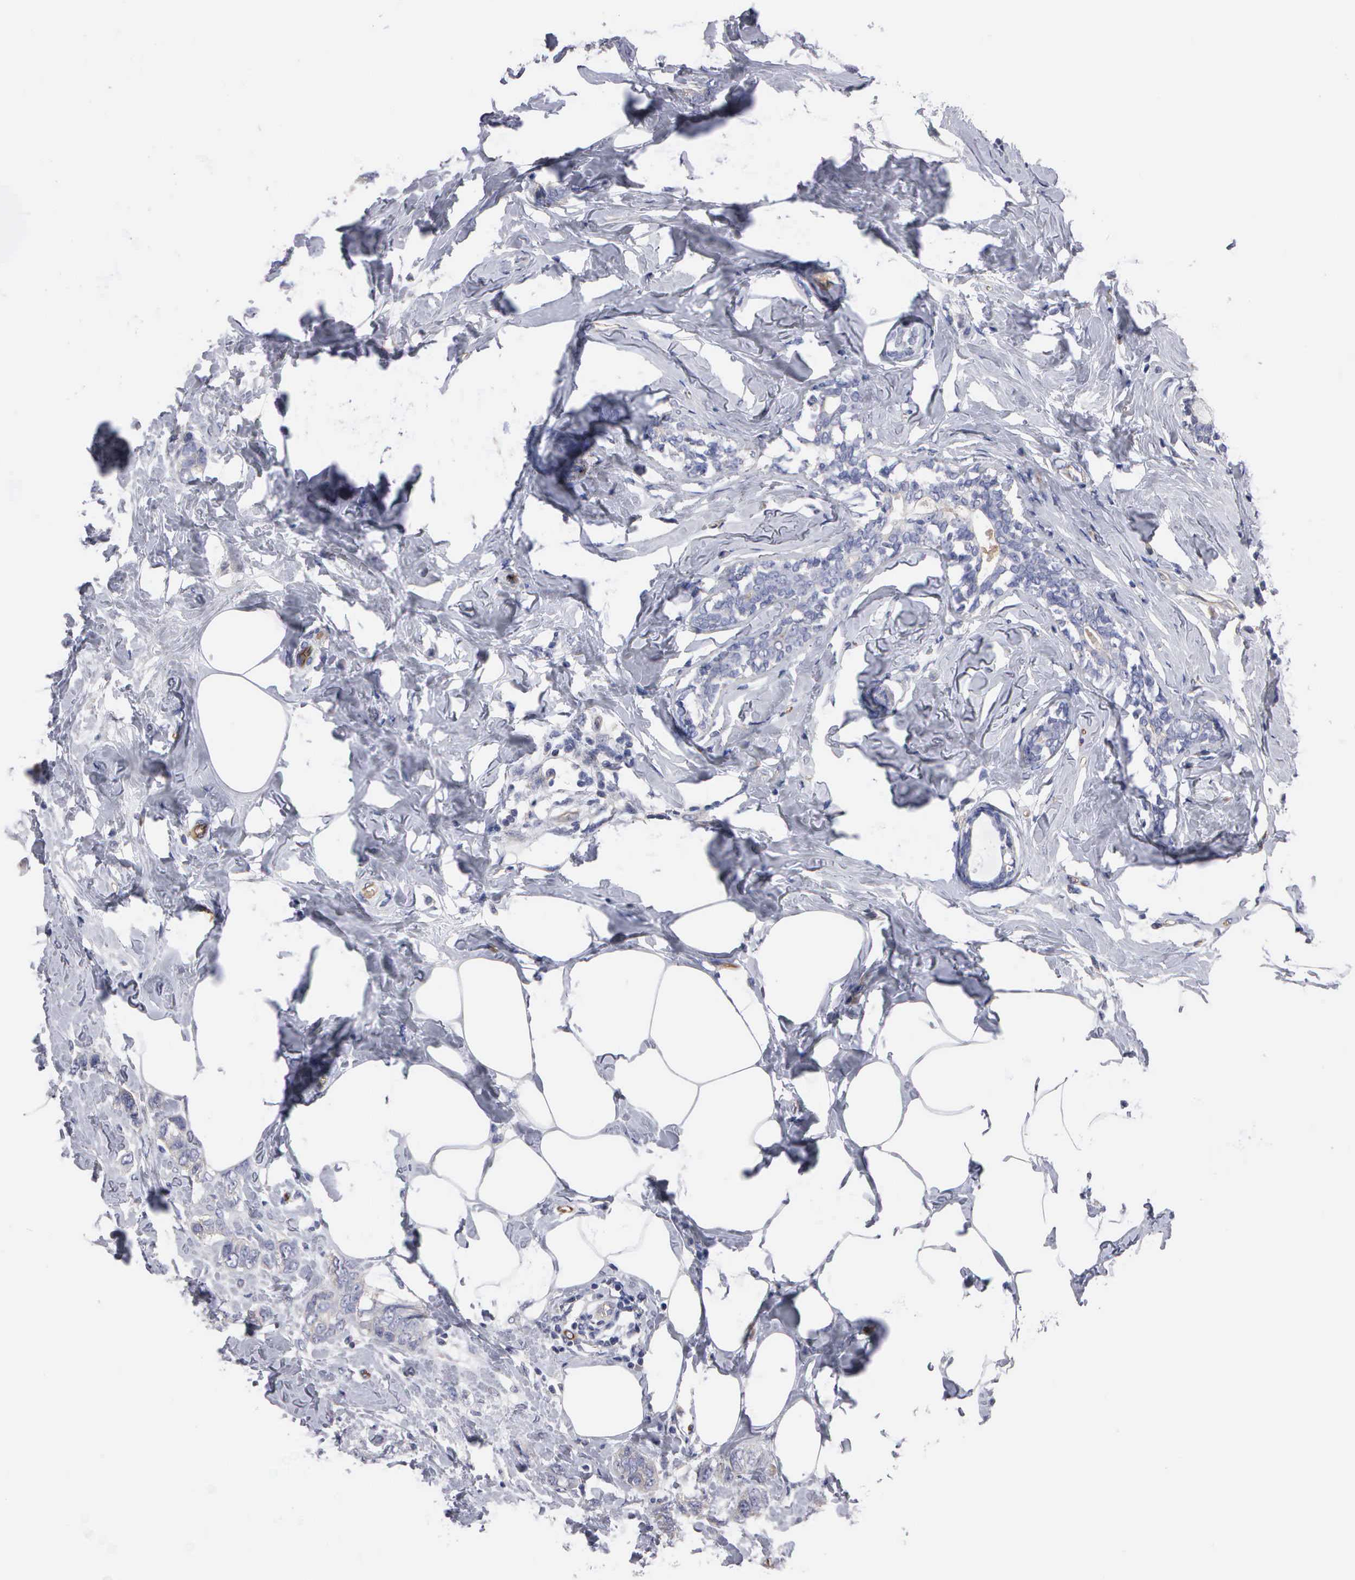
{"staining": {"intensity": "negative", "quantity": "none", "location": "none"}, "tissue": "breast cancer", "cell_type": "Tumor cells", "image_type": "cancer", "snomed": [{"axis": "morphology", "description": "Normal tissue, NOS"}, {"axis": "morphology", "description": "Duct carcinoma"}, {"axis": "topography", "description": "Breast"}], "caption": "An image of human breast cancer is negative for staining in tumor cells.", "gene": "RDX", "patient": {"sex": "female", "age": 50}}